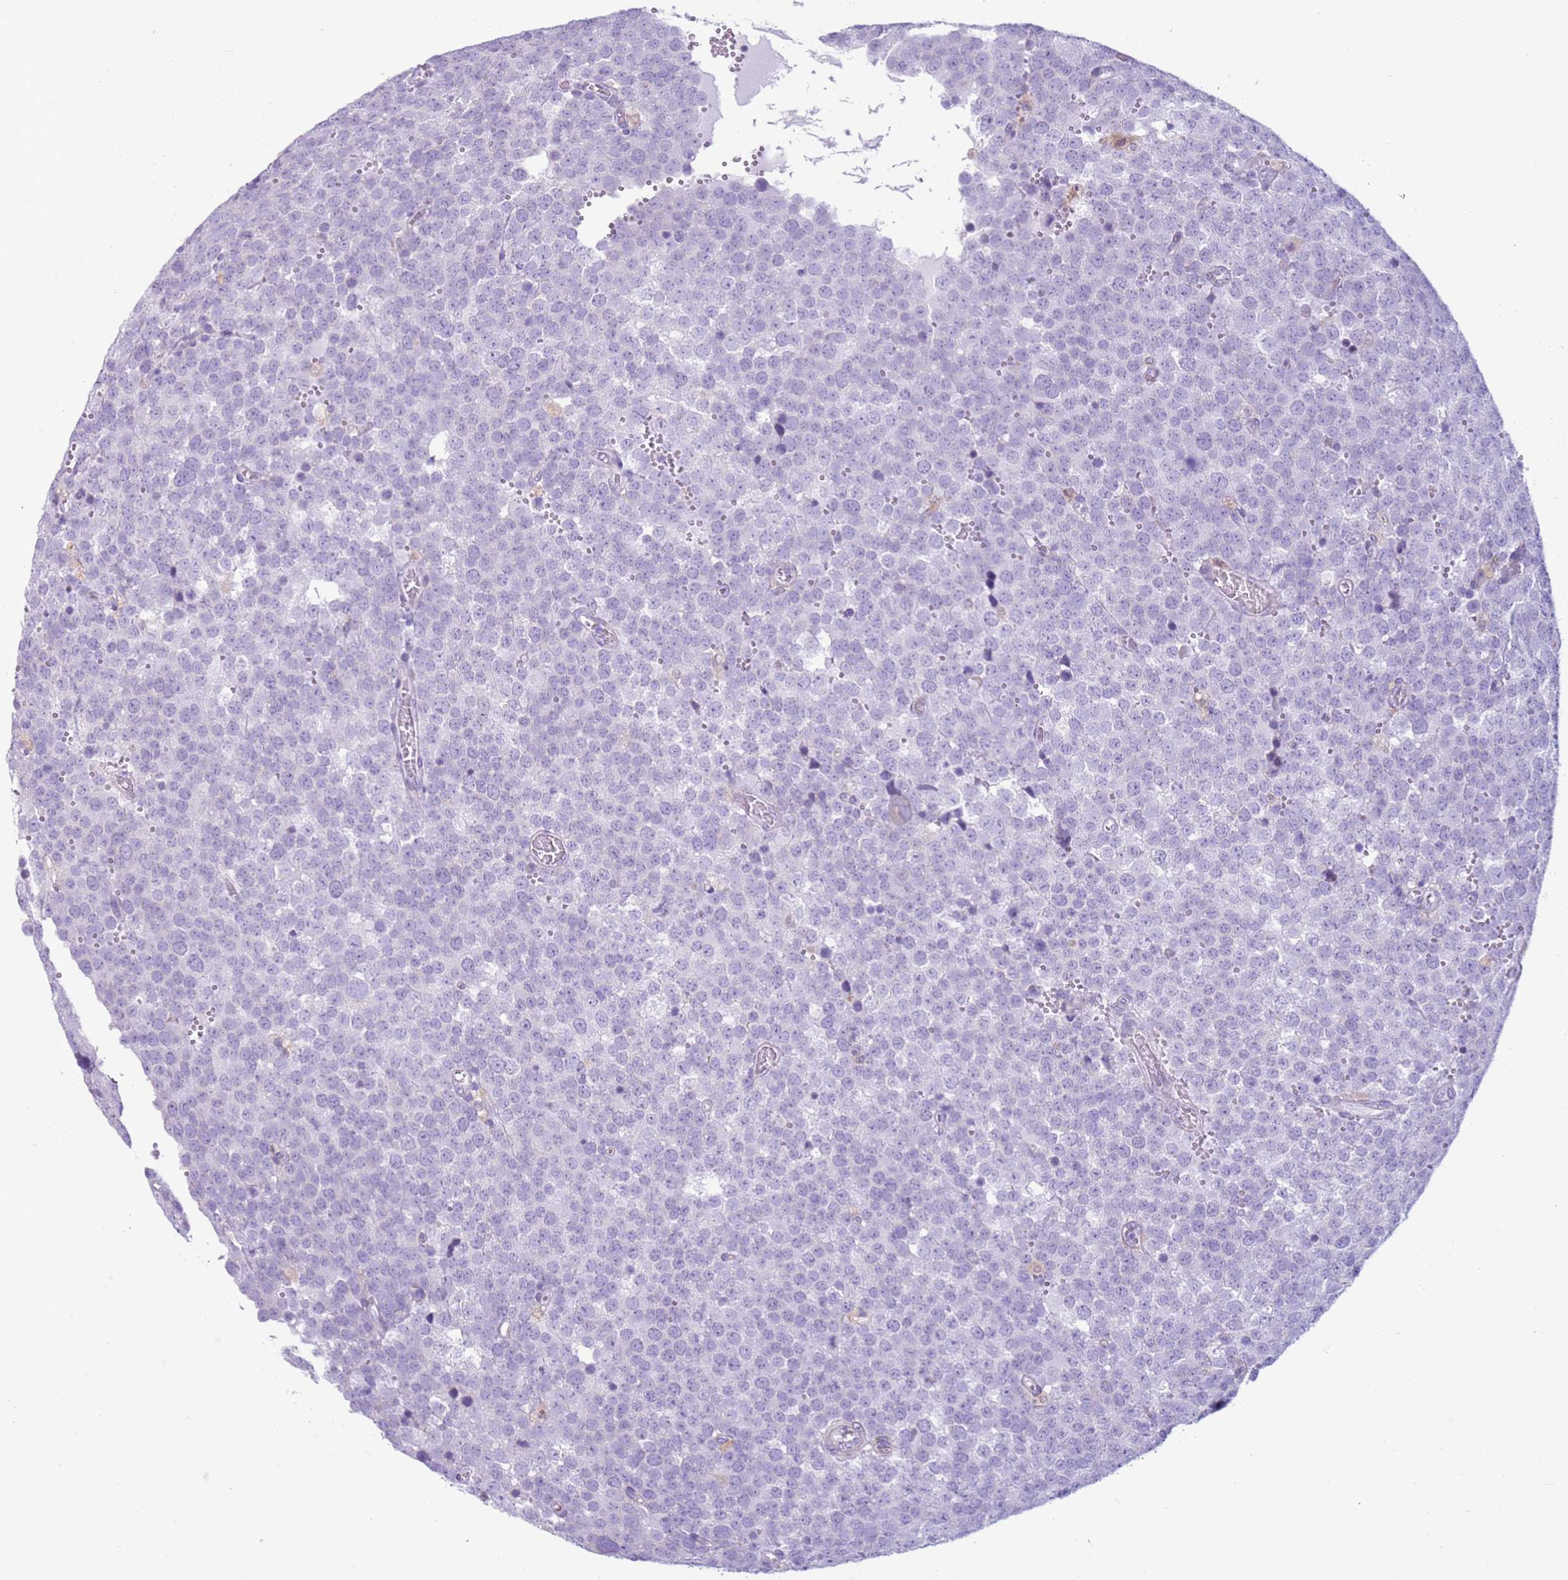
{"staining": {"intensity": "negative", "quantity": "none", "location": "none"}, "tissue": "testis cancer", "cell_type": "Tumor cells", "image_type": "cancer", "snomed": [{"axis": "morphology", "description": "Normal tissue, NOS"}, {"axis": "morphology", "description": "Seminoma, NOS"}, {"axis": "topography", "description": "Testis"}], "caption": "DAB (3,3'-diaminobenzidine) immunohistochemical staining of testis seminoma exhibits no significant positivity in tumor cells.", "gene": "OAF", "patient": {"sex": "male", "age": 71}}